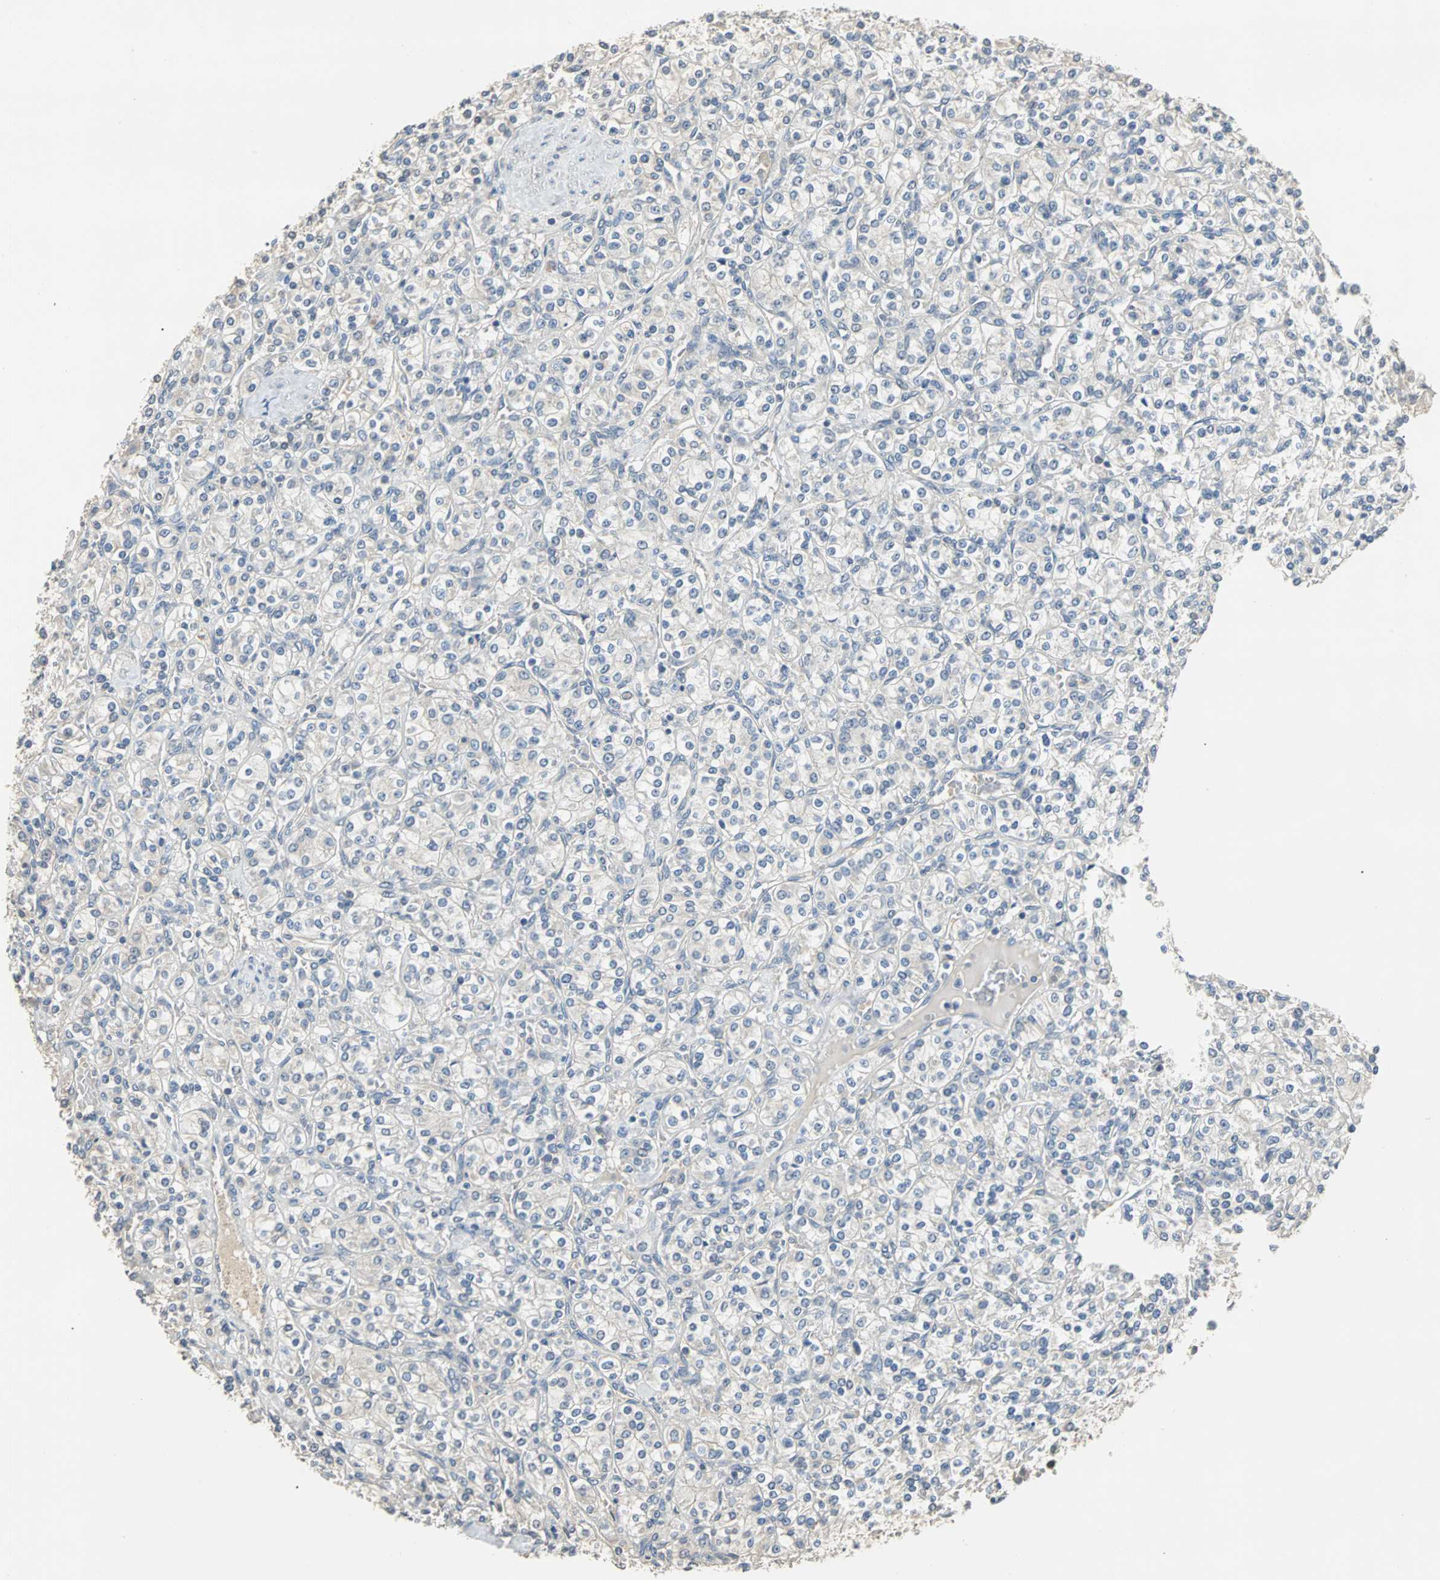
{"staining": {"intensity": "negative", "quantity": "none", "location": "none"}, "tissue": "renal cancer", "cell_type": "Tumor cells", "image_type": "cancer", "snomed": [{"axis": "morphology", "description": "Adenocarcinoma, NOS"}, {"axis": "topography", "description": "Kidney"}], "caption": "Immunohistochemical staining of human renal cancer (adenocarcinoma) shows no significant expression in tumor cells. (Brightfield microscopy of DAB immunohistochemistry at high magnification).", "gene": "ABHD2", "patient": {"sex": "male", "age": 77}}